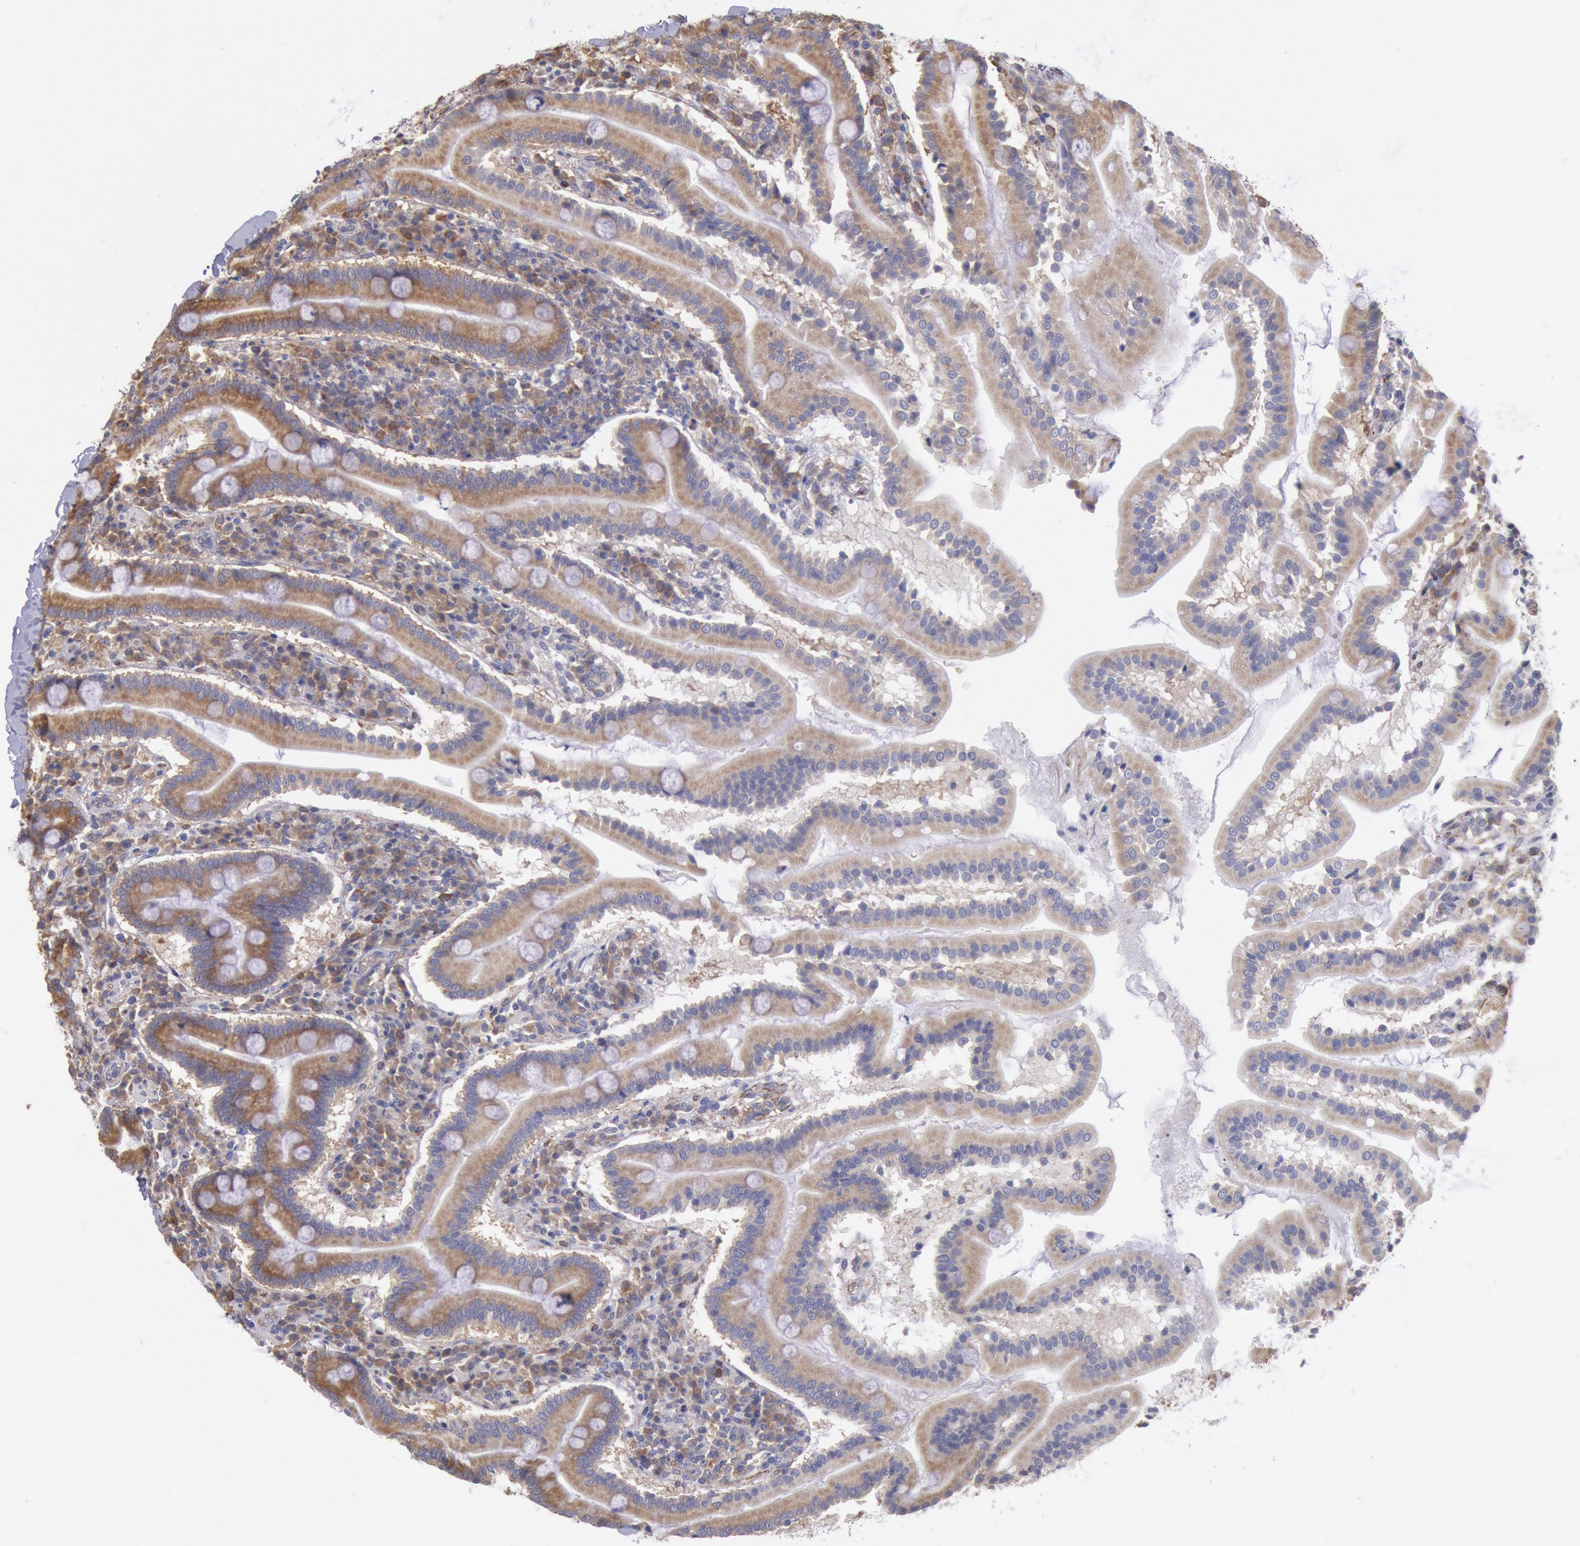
{"staining": {"intensity": "weak", "quantity": ">75%", "location": "cytoplasmic/membranous"}, "tissue": "duodenum", "cell_type": "Glandular cells", "image_type": "normal", "snomed": [{"axis": "morphology", "description": "Normal tissue, NOS"}, {"axis": "topography", "description": "Duodenum"}], "caption": "Protein expression by IHC shows weak cytoplasmic/membranous expression in approximately >75% of glandular cells in unremarkable duodenum. The protein is stained brown, and the nuclei are stained in blue (DAB (3,3'-diaminobenzidine) IHC with brightfield microscopy, high magnification).", "gene": "DRG1", "patient": {"sex": "male", "age": 50}}